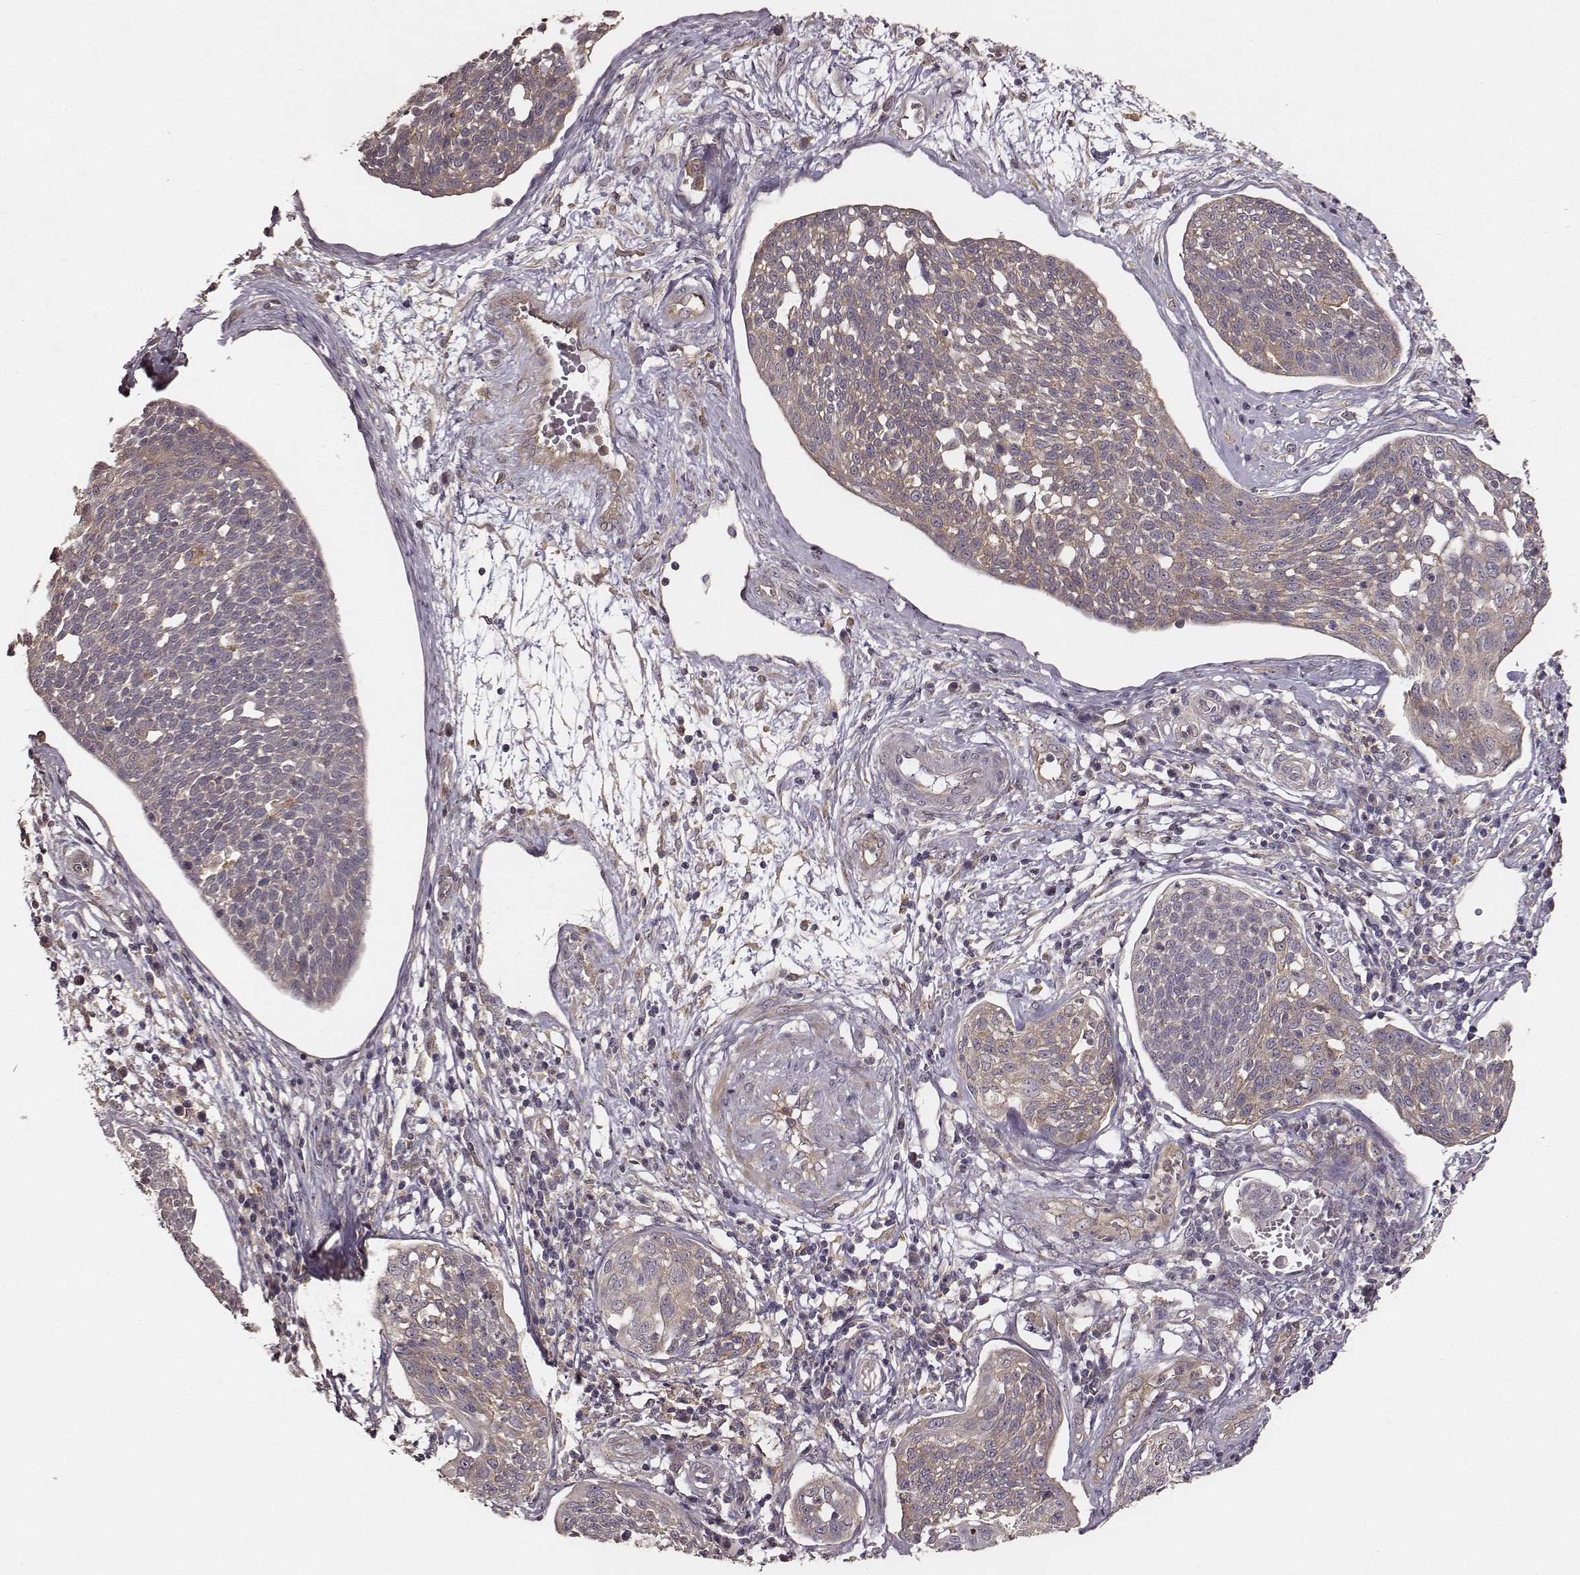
{"staining": {"intensity": "weak", "quantity": "<25%", "location": "cytoplasmic/membranous"}, "tissue": "cervical cancer", "cell_type": "Tumor cells", "image_type": "cancer", "snomed": [{"axis": "morphology", "description": "Squamous cell carcinoma, NOS"}, {"axis": "topography", "description": "Cervix"}], "caption": "Immunohistochemistry image of cervical squamous cell carcinoma stained for a protein (brown), which reveals no expression in tumor cells. Brightfield microscopy of immunohistochemistry stained with DAB (3,3'-diaminobenzidine) (brown) and hematoxylin (blue), captured at high magnification.", "gene": "VPS26A", "patient": {"sex": "female", "age": 34}}